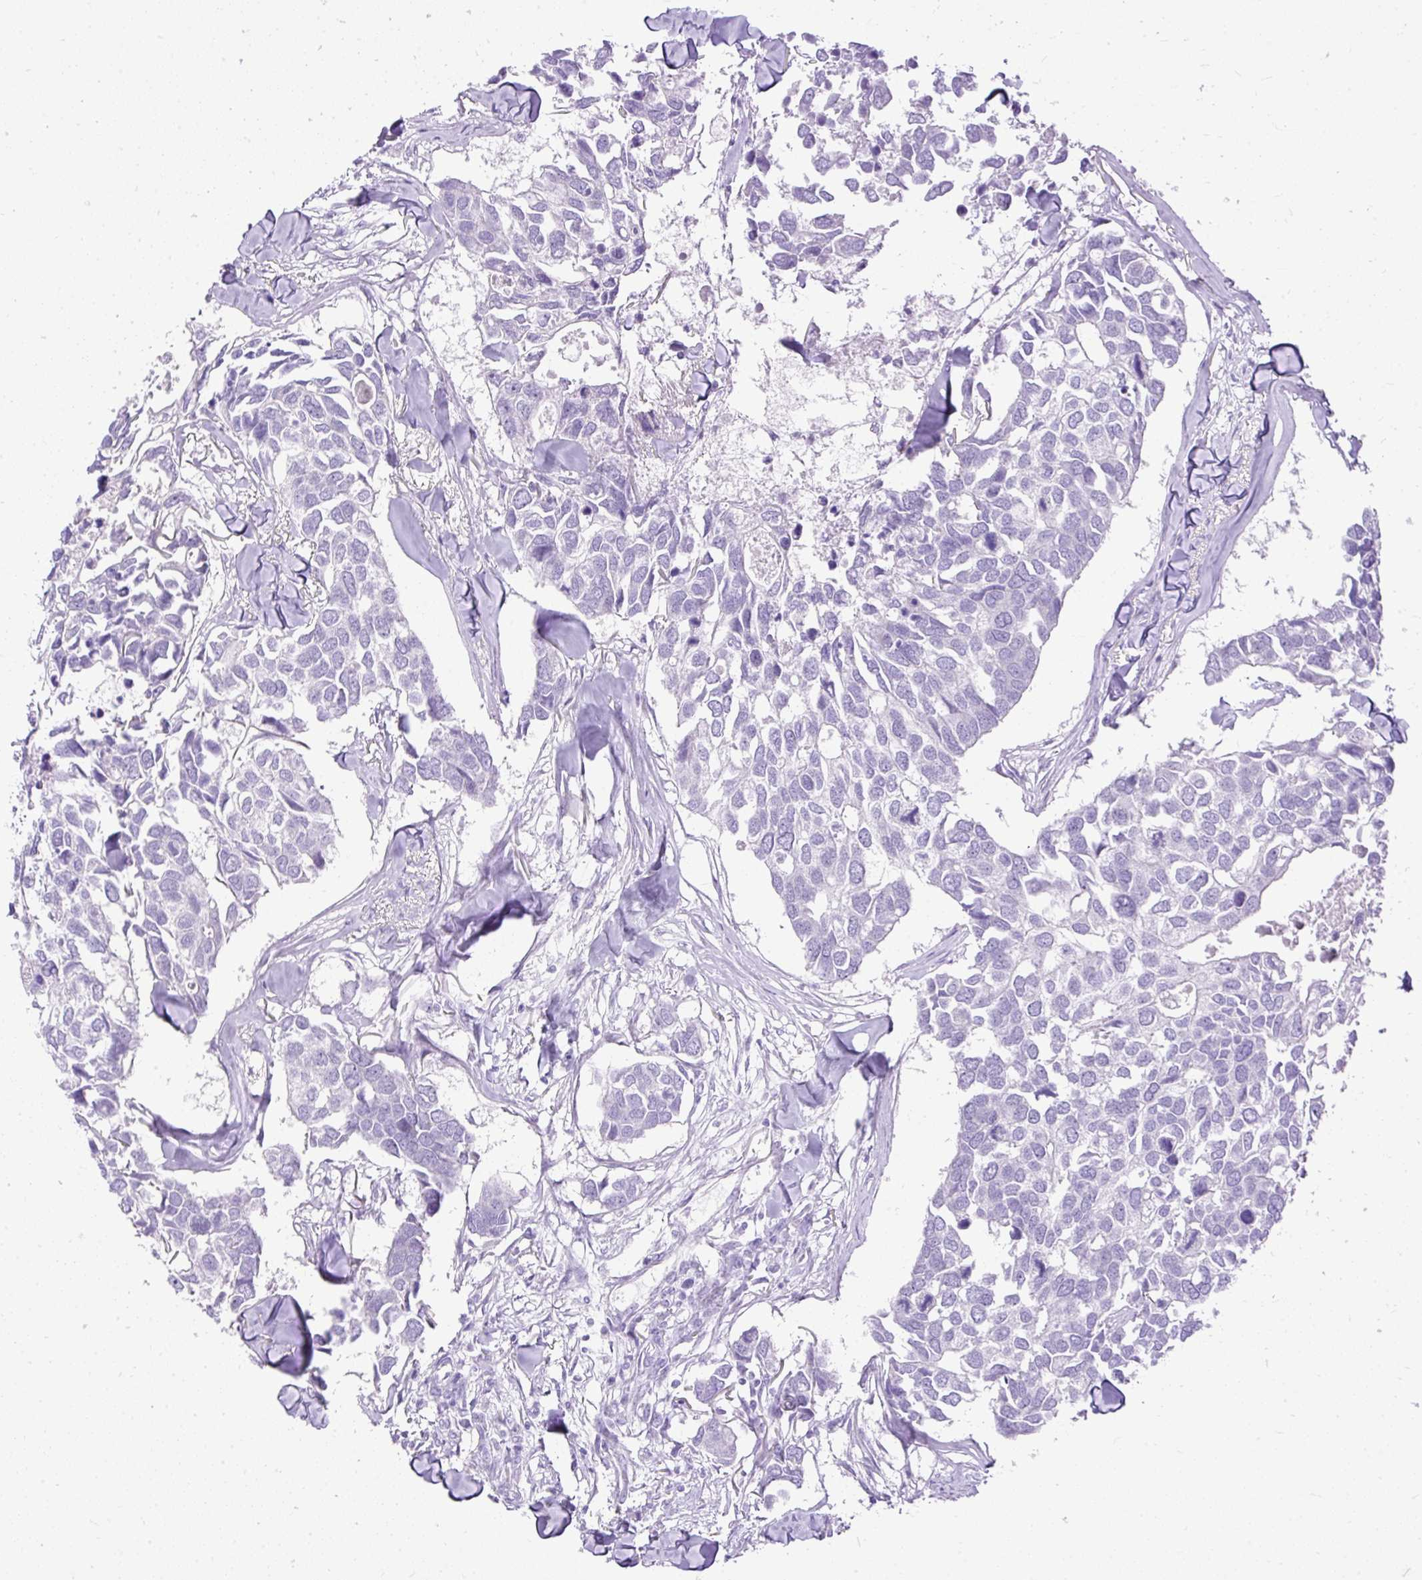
{"staining": {"intensity": "negative", "quantity": "none", "location": "none"}, "tissue": "breast cancer", "cell_type": "Tumor cells", "image_type": "cancer", "snomed": [{"axis": "morphology", "description": "Duct carcinoma"}, {"axis": "topography", "description": "Breast"}], "caption": "DAB immunohistochemical staining of human breast infiltrating ductal carcinoma displays no significant staining in tumor cells.", "gene": "HEY1", "patient": {"sex": "female", "age": 83}}